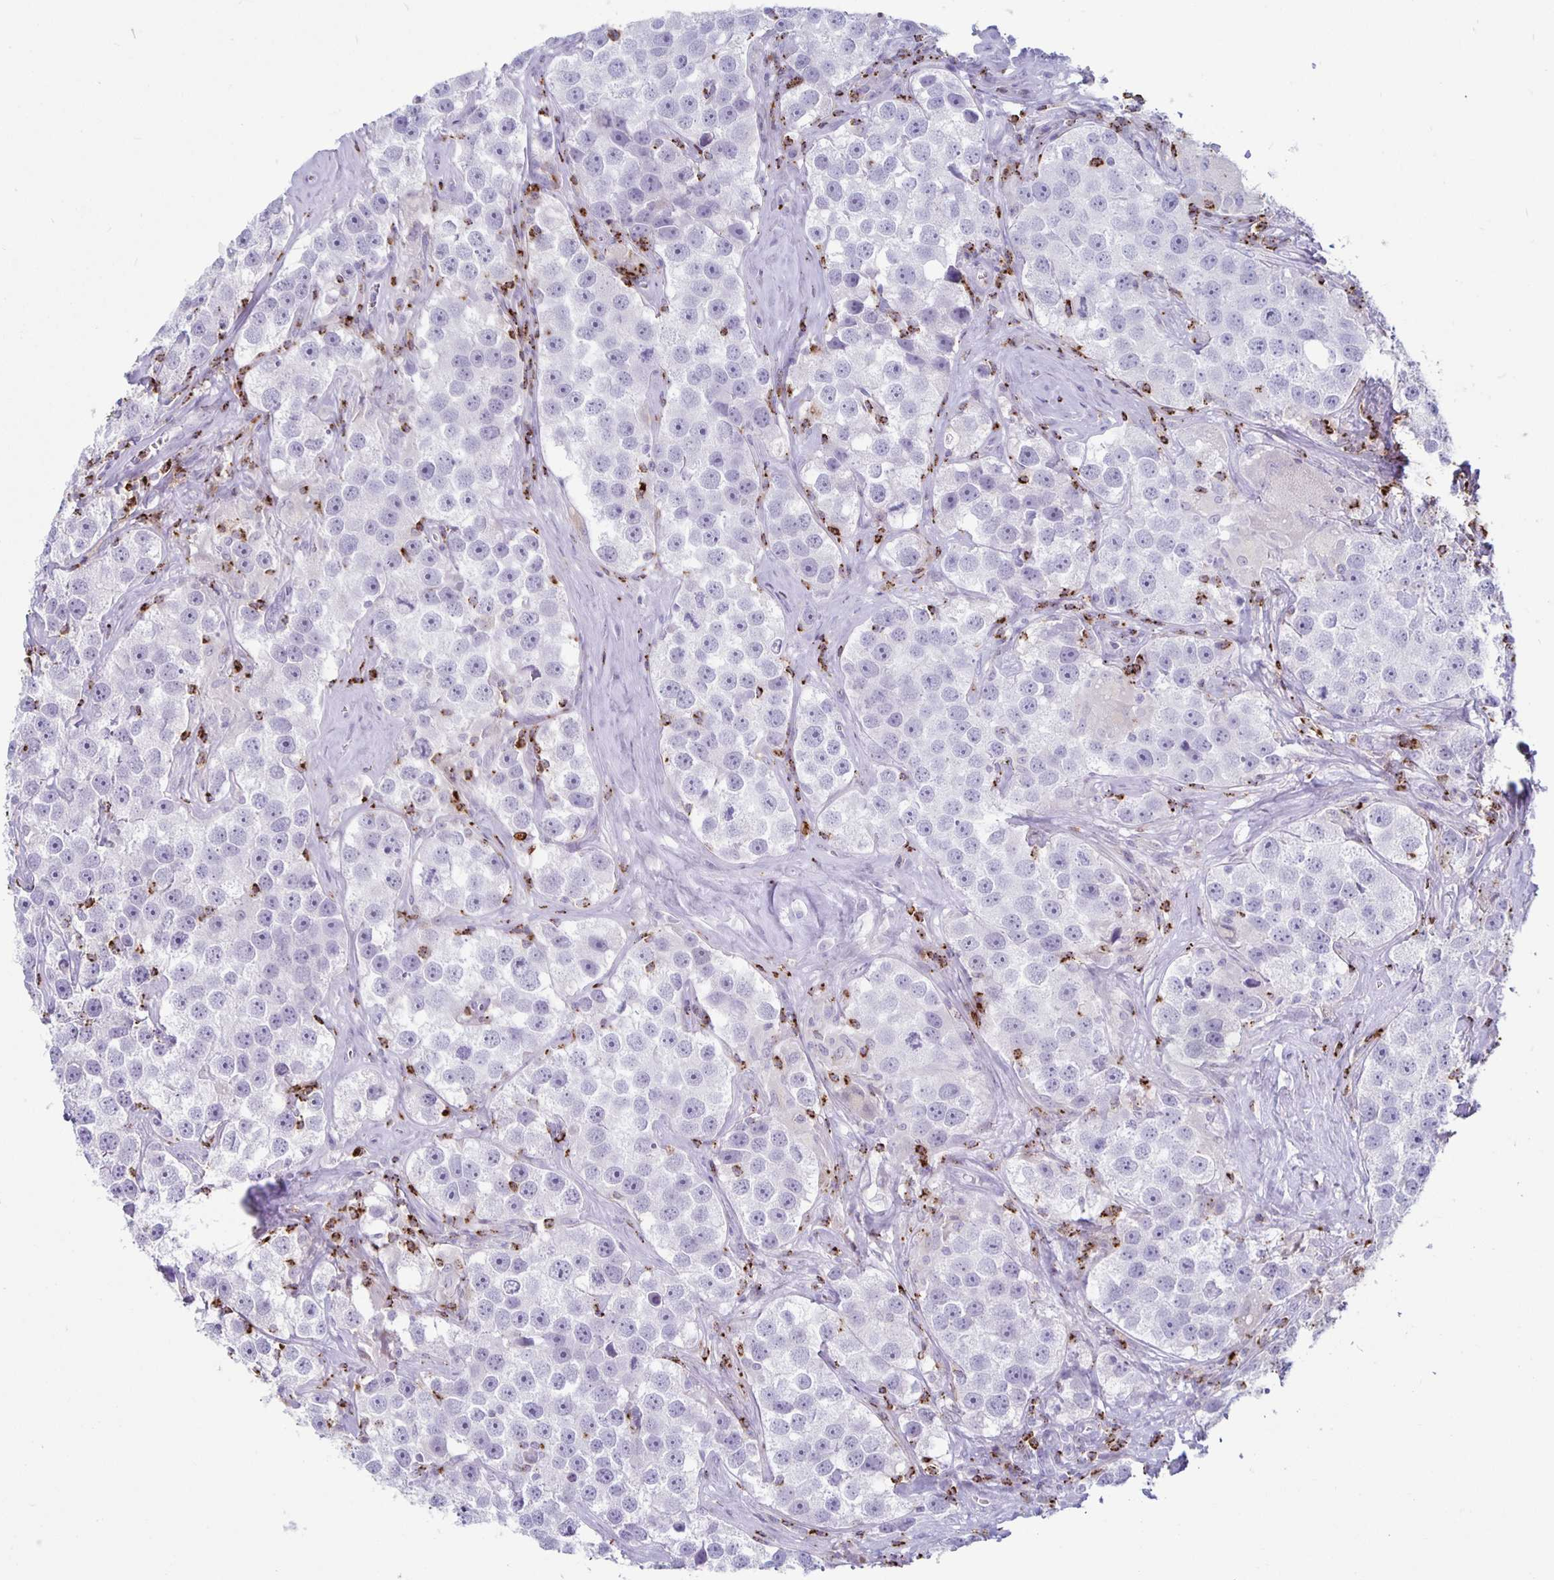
{"staining": {"intensity": "negative", "quantity": "none", "location": "none"}, "tissue": "testis cancer", "cell_type": "Tumor cells", "image_type": "cancer", "snomed": [{"axis": "morphology", "description": "Seminoma, NOS"}, {"axis": "topography", "description": "Testis"}], "caption": "This photomicrograph is of testis cancer stained with IHC to label a protein in brown with the nuclei are counter-stained blue. There is no staining in tumor cells.", "gene": "GZMK", "patient": {"sex": "male", "age": 49}}